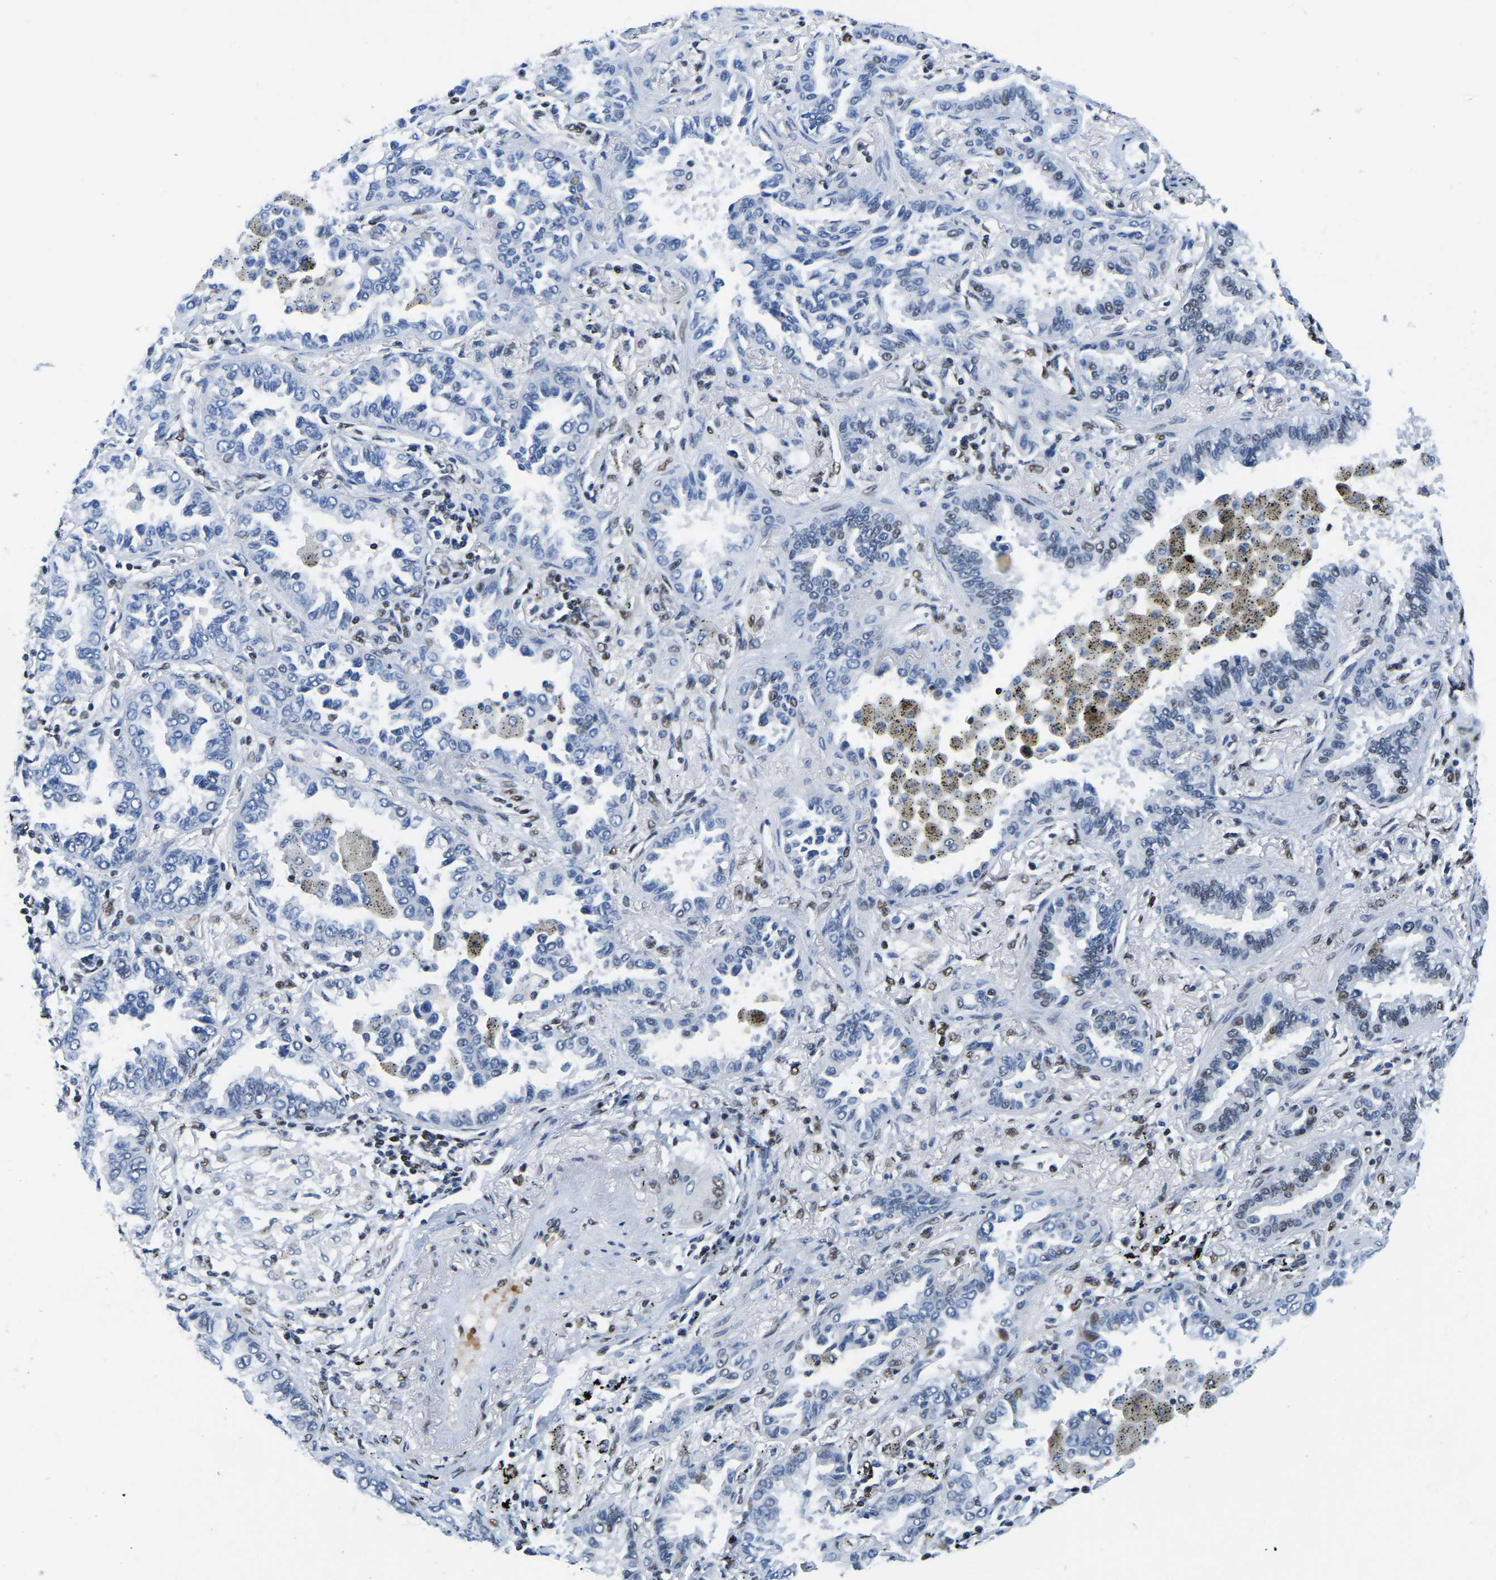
{"staining": {"intensity": "moderate", "quantity": "<25%", "location": "nuclear"}, "tissue": "lung cancer", "cell_type": "Tumor cells", "image_type": "cancer", "snomed": [{"axis": "morphology", "description": "Normal tissue, NOS"}, {"axis": "morphology", "description": "Adenocarcinoma, NOS"}, {"axis": "topography", "description": "Lung"}], "caption": "Immunohistochemistry (IHC) micrograph of lung cancer stained for a protein (brown), which displays low levels of moderate nuclear staining in about <25% of tumor cells.", "gene": "UBA1", "patient": {"sex": "male", "age": 59}}